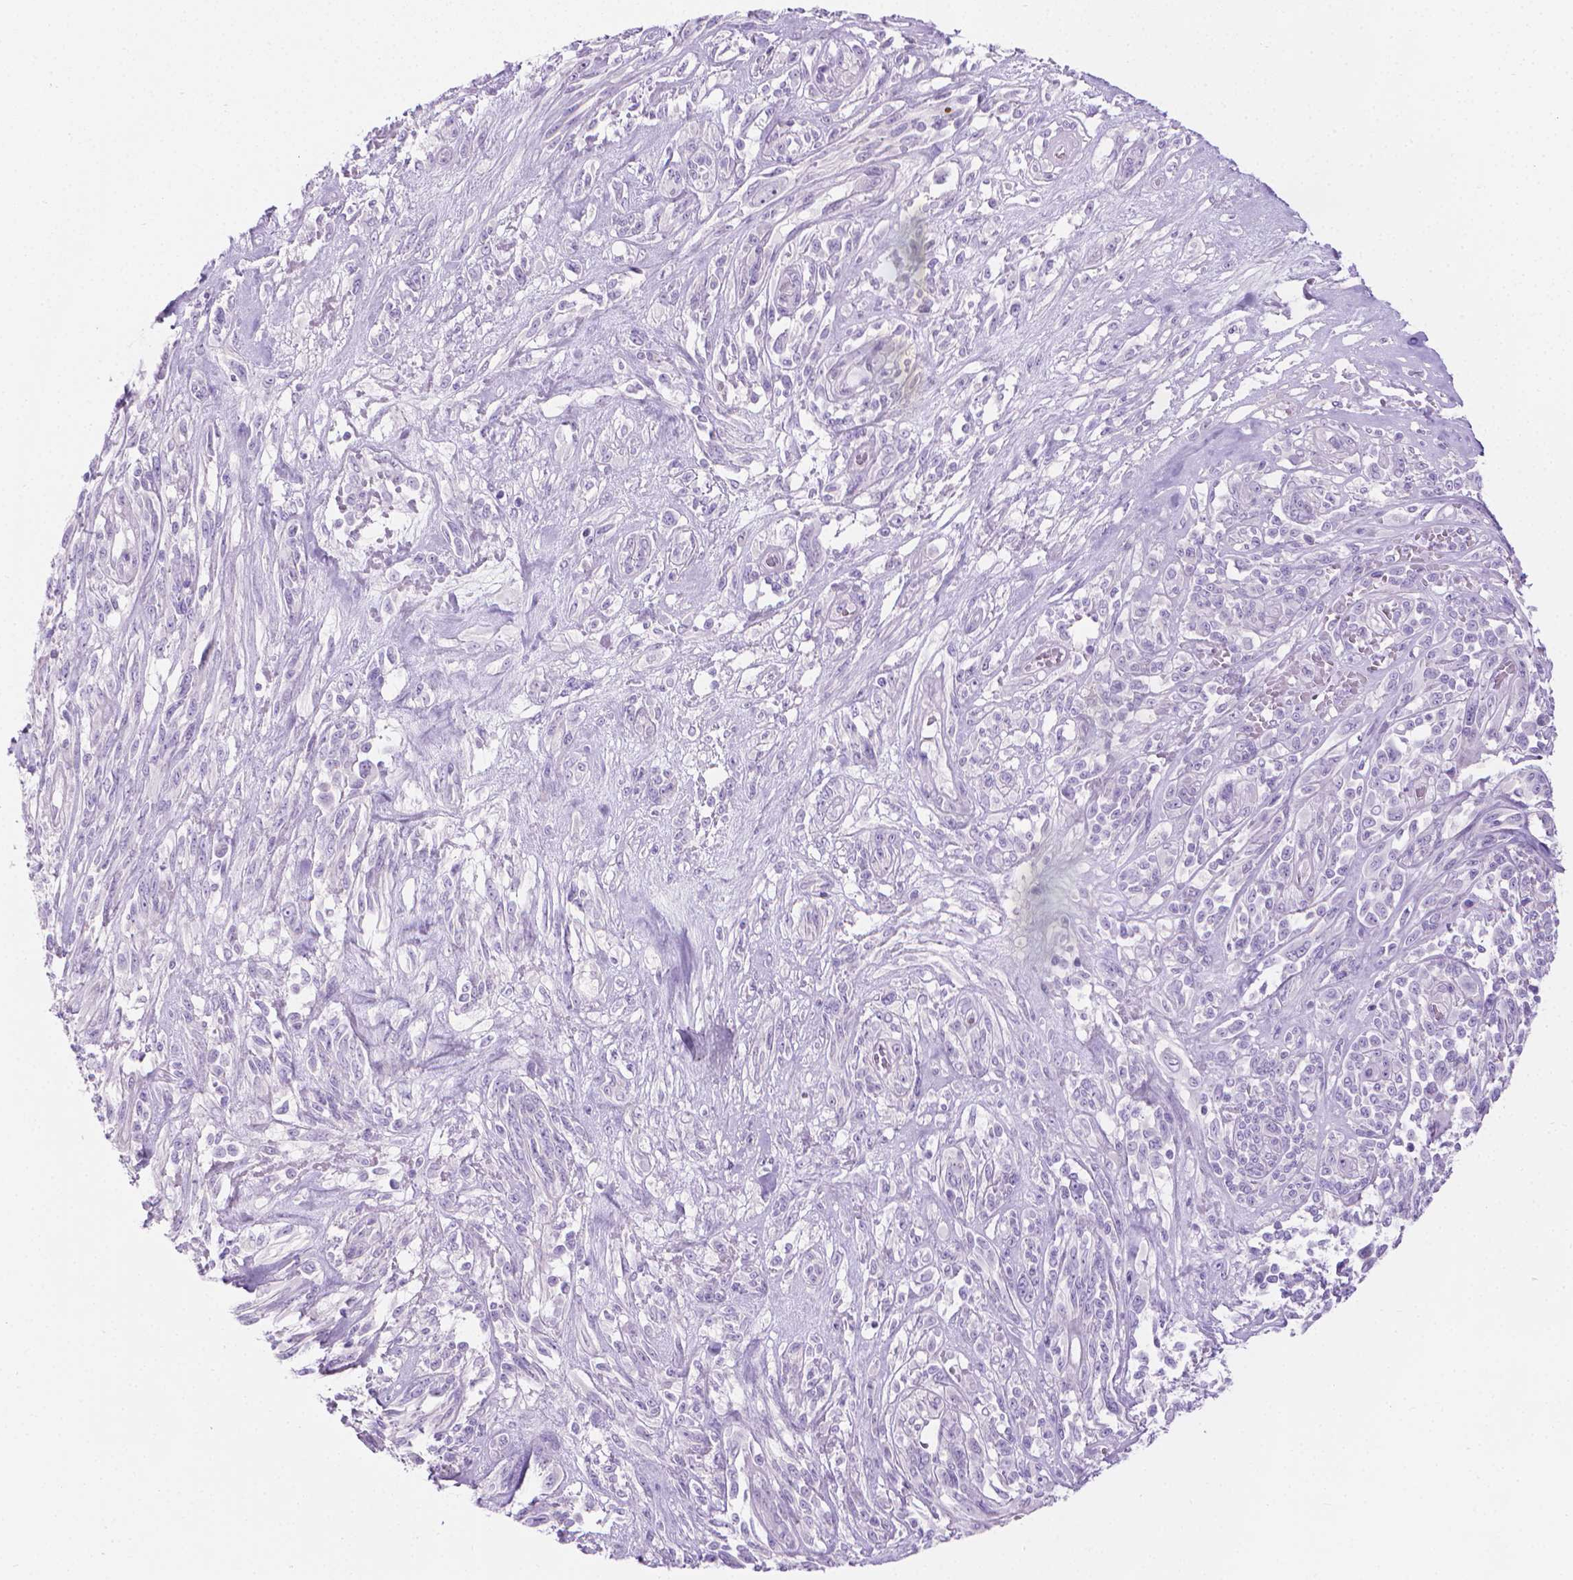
{"staining": {"intensity": "negative", "quantity": "none", "location": "none"}, "tissue": "melanoma", "cell_type": "Tumor cells", "image_type": "cancer", "snomed": [{"axis": "morphology", "description": "Malignant melanoma, NOS"}, {"axis": "topography", "description": "Skin"}], "caption": "Histopathology image shows no significant protein positivity in tumor cells of melanoma.", "gene": "SPAG6", "patient": {"sex": "female", "age": 91}}